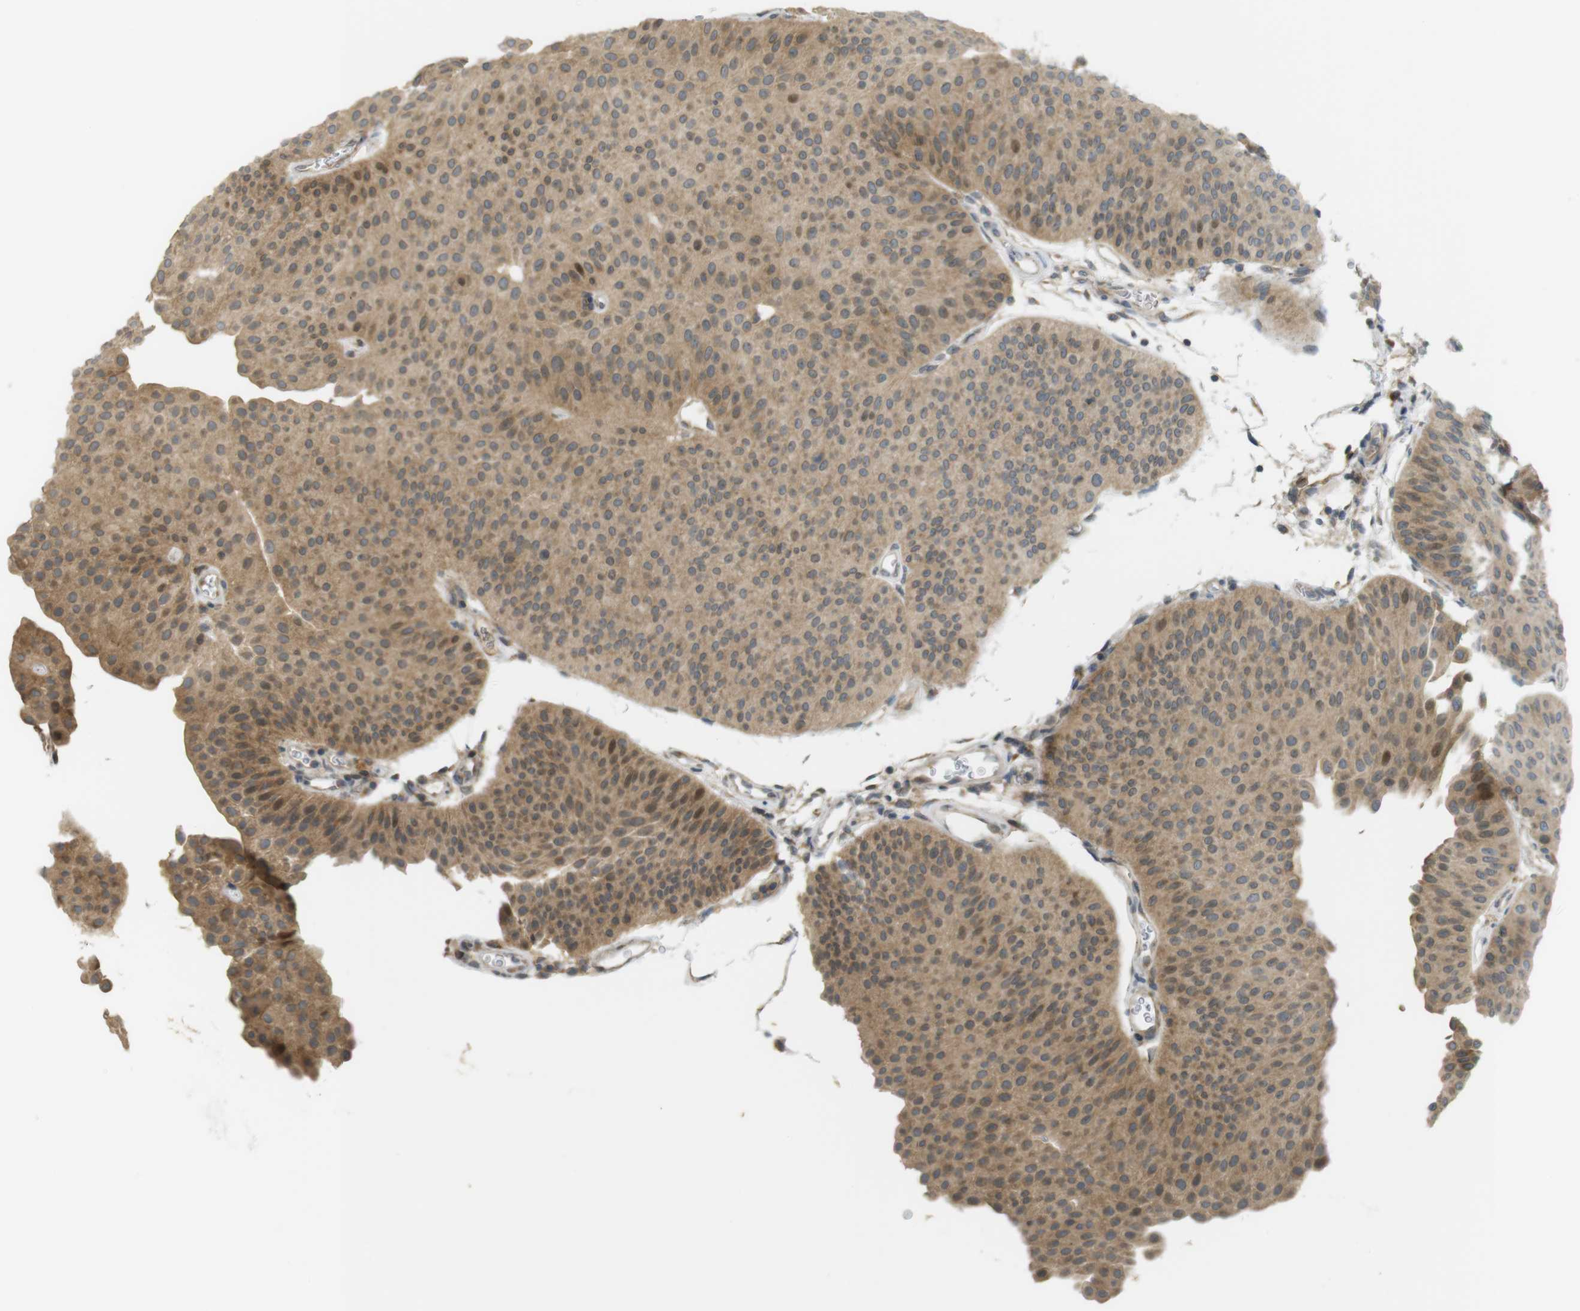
{"staining": {"intensity": "moderate", "quantity": ">75%", "location": "cytoplasmic/membranous"}, "tissue": "urothelial cancer", "cell_type": "Tumor cells", "image_type": "cancer", "snomed": [{"axis": "morphology", "description": "Urothelial carcinoma, Low grade"}, {"axis": "topography", "description": "Urinary bladder"}], "caption": "Moderate cytoplasmic/membranous protein staining is seen in about >75% of tumor cells in urothelial carcinoma (low-grade).", "gene": "CLRN3", "patient": {"sex": "female", "age": 60}}